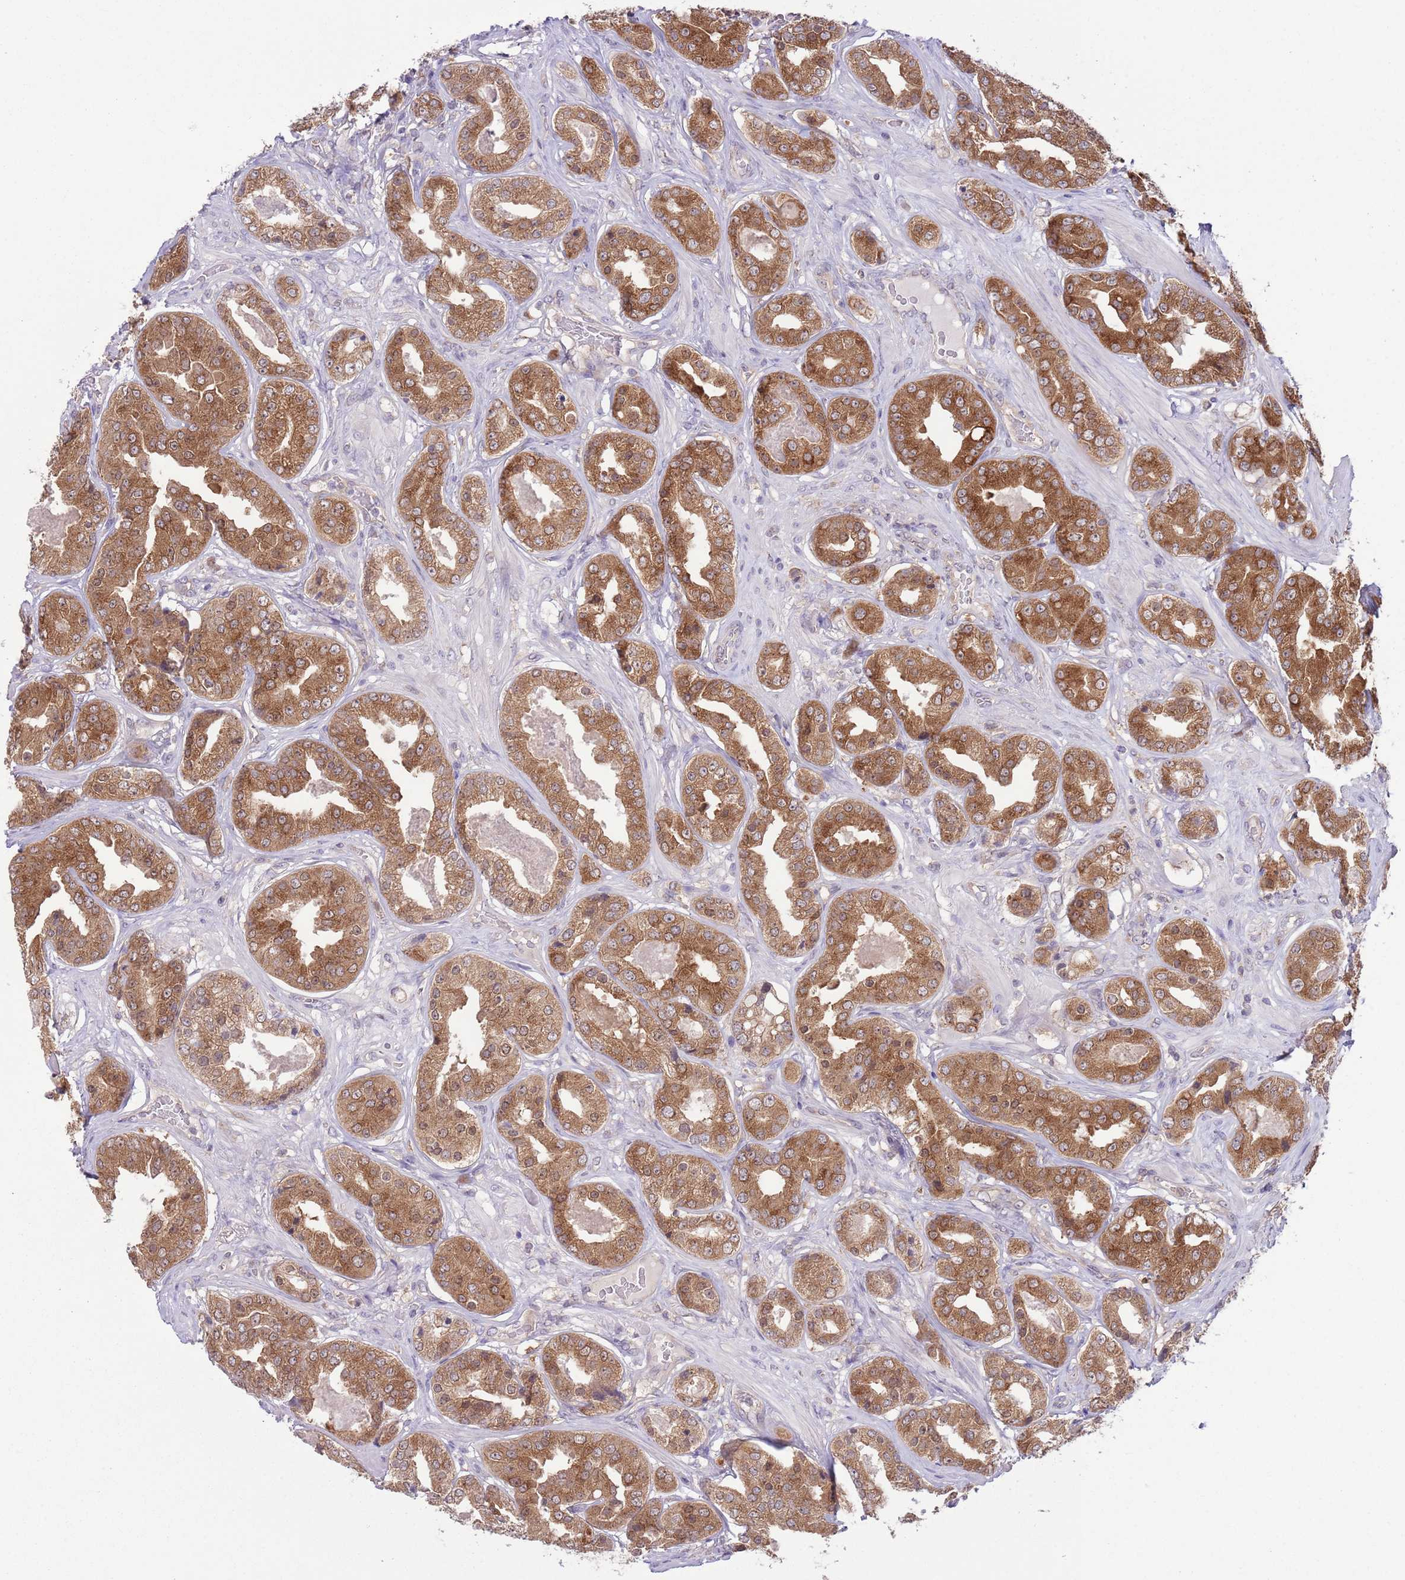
{"staining": {"intensity": "moderate", "quantity": ">75%", "location": "cytoplasmic/membranous,nuclear"}, "tissue": "prostate cancer", "cell_type": "Tumor cells", "image_type": "cancer", "snomed": [{"axis": "morphology", "description": "Adenocarcinoma, High grade"}, {"axis": "topography", "description": "Prostate"}], "caption": "High-magnification brightfield microscopy of adenocarcinoma (high-grade) (prostate) stained with DAB (brown) and counterstained with hematoxylin (blue). tumor cells exhibit moderate cytoplasmic/membranous and nuclear staining is present in about>75% of cells.", "gene": "COPE", "patient": {"sex": "male", "age": 63}}